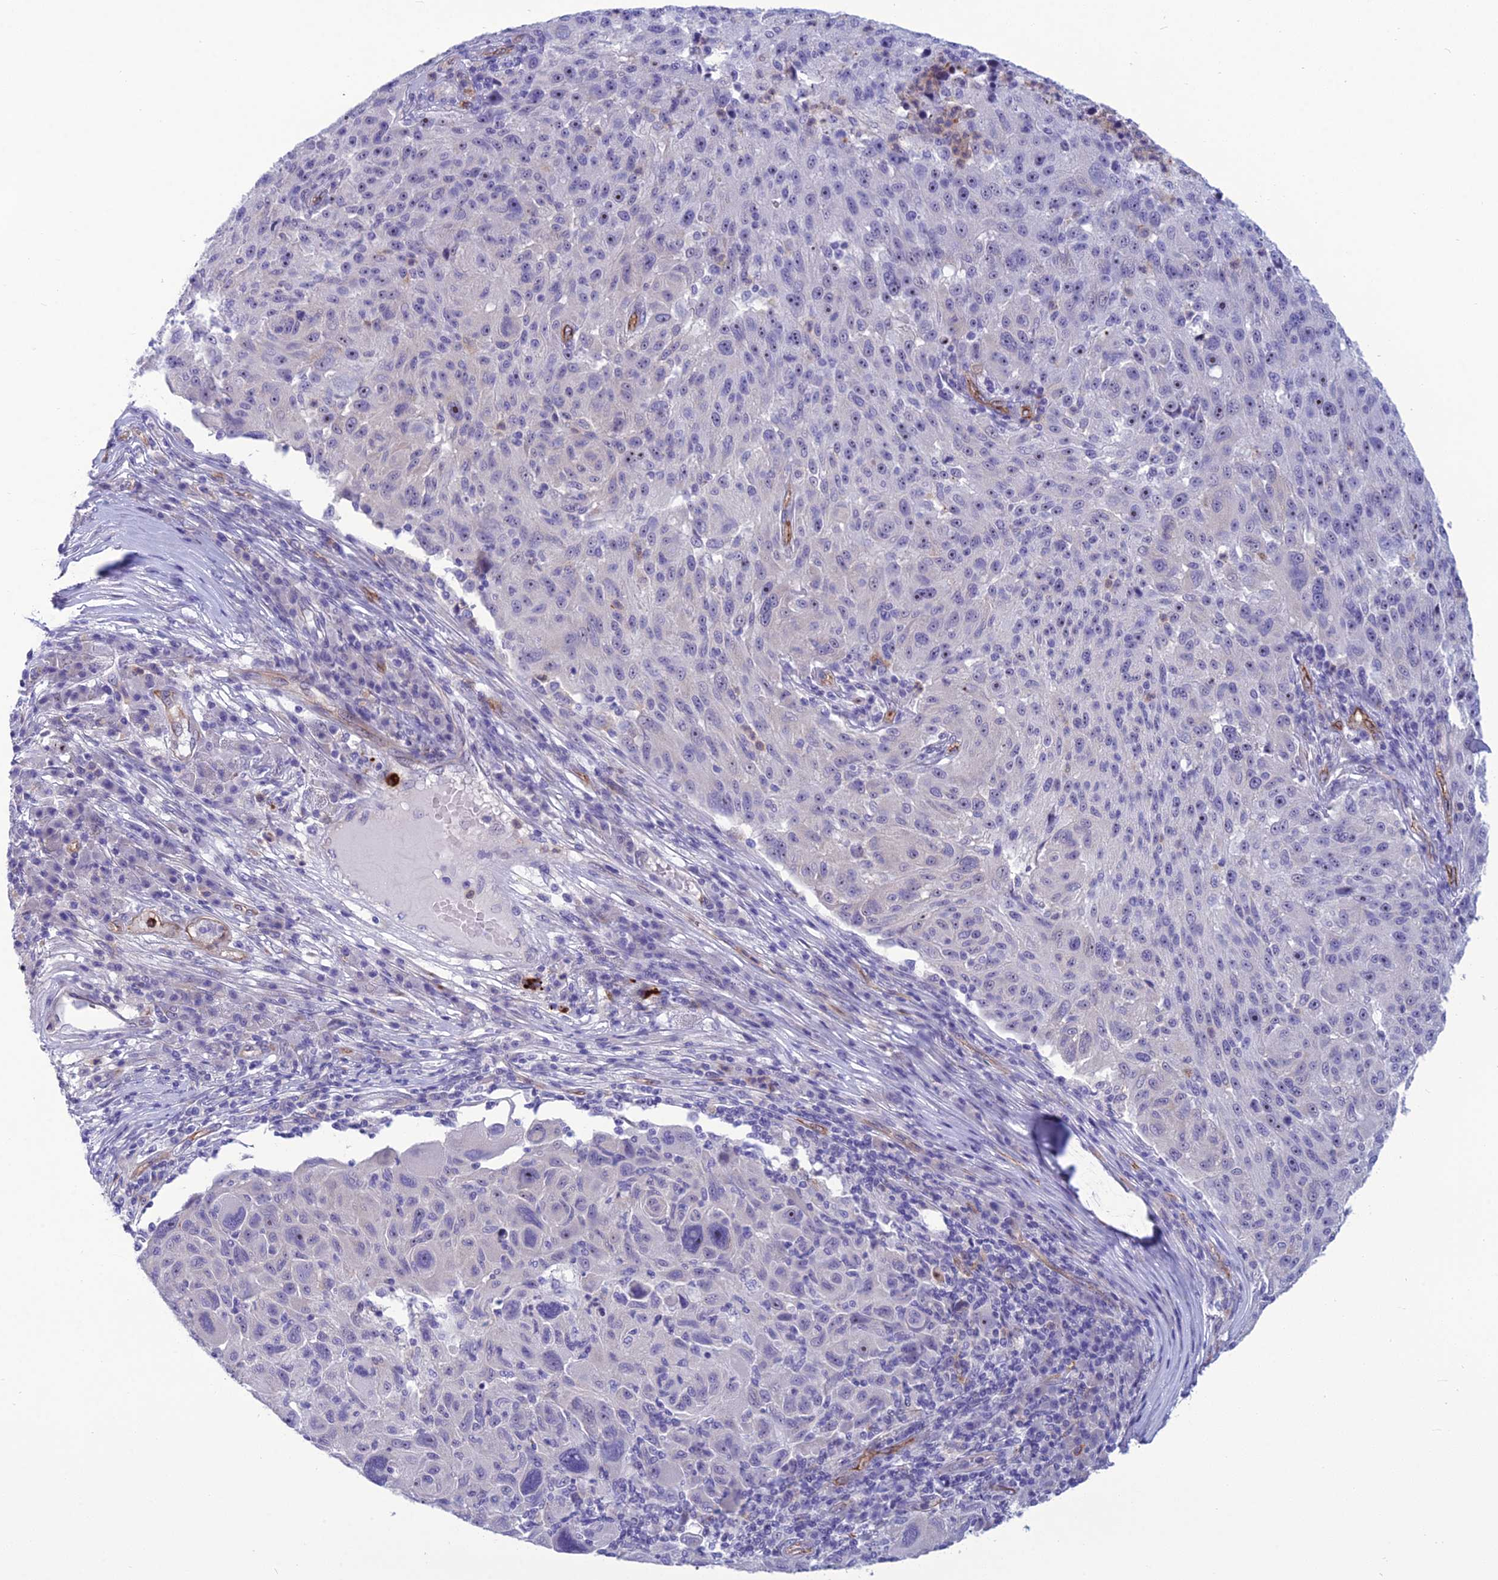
{"staining": {"intensity": "negative", "quantity": "none", "location": "none"}, "tissue": "melanoma", "cell_type": "Tumor cells", "image_type": "cancer", "snomed": [{"axis": "morphology", "description": "Malignant melanoma, NOS"}, {"axis": "topography", "description": "Skin"}], "caption": "Immunohistochemical staining of human malignant melanoma exhibits no significant staining in tumor cells. The staining was performed using DAB to visualize the protein expression in brown, while the nuclei were stained in blue with hematoxylin (Magnification: 20x).", "gene": "BBS7", "patient": {"sex": "male", "age": 53}}